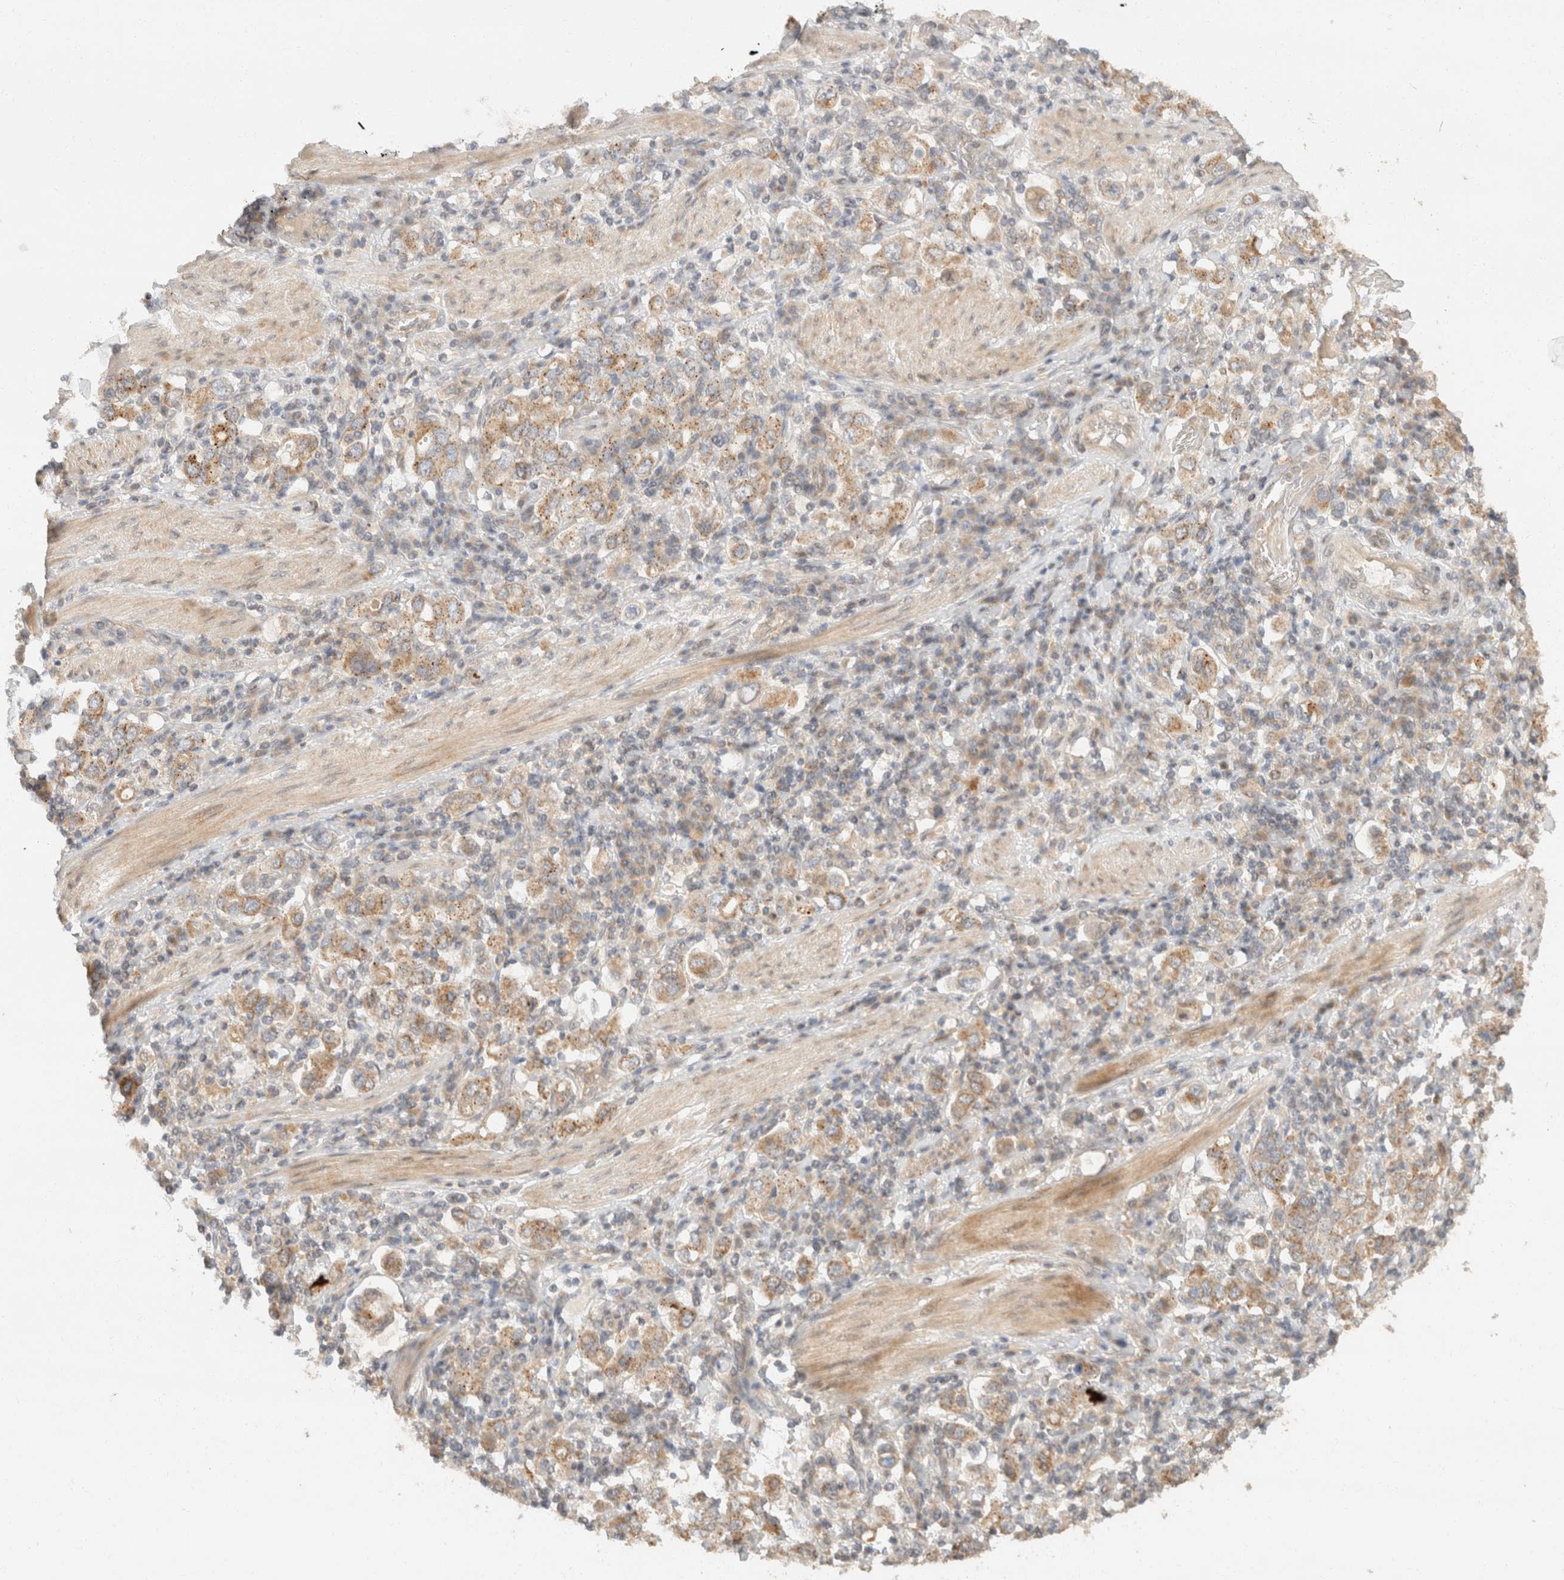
{"staining": {"intensity": "moderate", "quantity": ">75%", "location": "cytoplasmic/membranous"}, "tissue": "stomach cancer", "cell_type": "Tumor cells", "image_type": "cancer", "snomed": [{"axis": "morphology", "description": "Adenocarcinoma, NOS"}, {"axis": "topography", "description": "Stomach, upper"}], "caption": "Protein expression analysis of stomach cancer (adenocarcinoma) displays moderate cytoplasmic/membranous expression in about >75% of tumor cells.", "gene": "TACC1", "patient": {"sex": "male", "age": 62}}